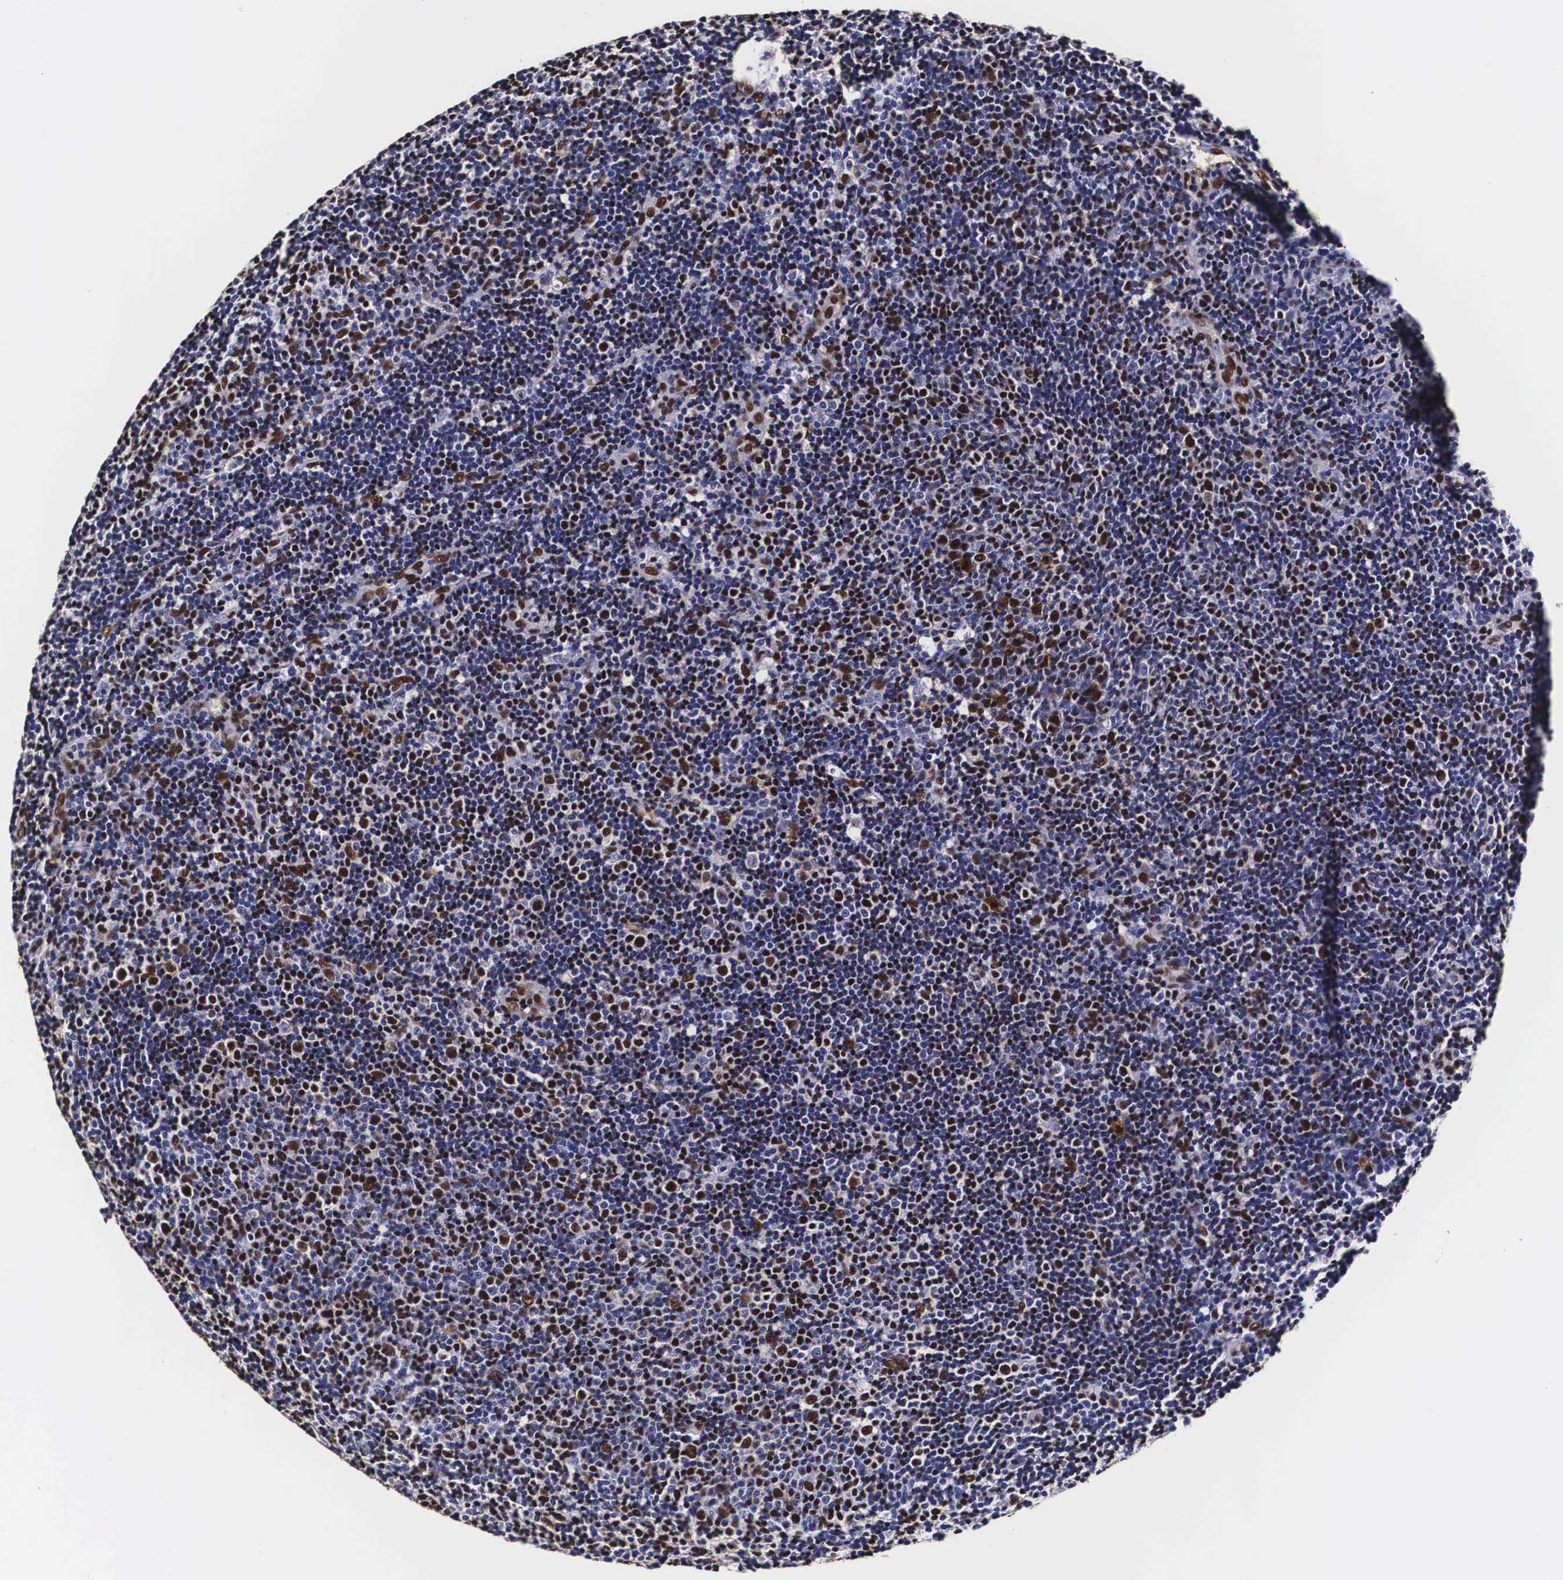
{"staining": {"intensity": "strong", "quantity": "<25%", "location": "nuclear"}, "tissue": "lymphoma", "cell_type": "Tumor cells", "image_type": "cancer", "snomed": [{"axis": "morphology", "description": "Malignant lymphoma, non-Hodgkin's type, Low grade"}, {"axis": "topography", "description": "Lymph node"}], "caption": "Immunohistochemical staining of lymphoma demonstrates medium levels of strong nuclear positivity in approximately <25% of tumor cells. Nuclei are stained in blue.", "gene": "PABPN1", "patient": {"sex": "male", "age": 49}}